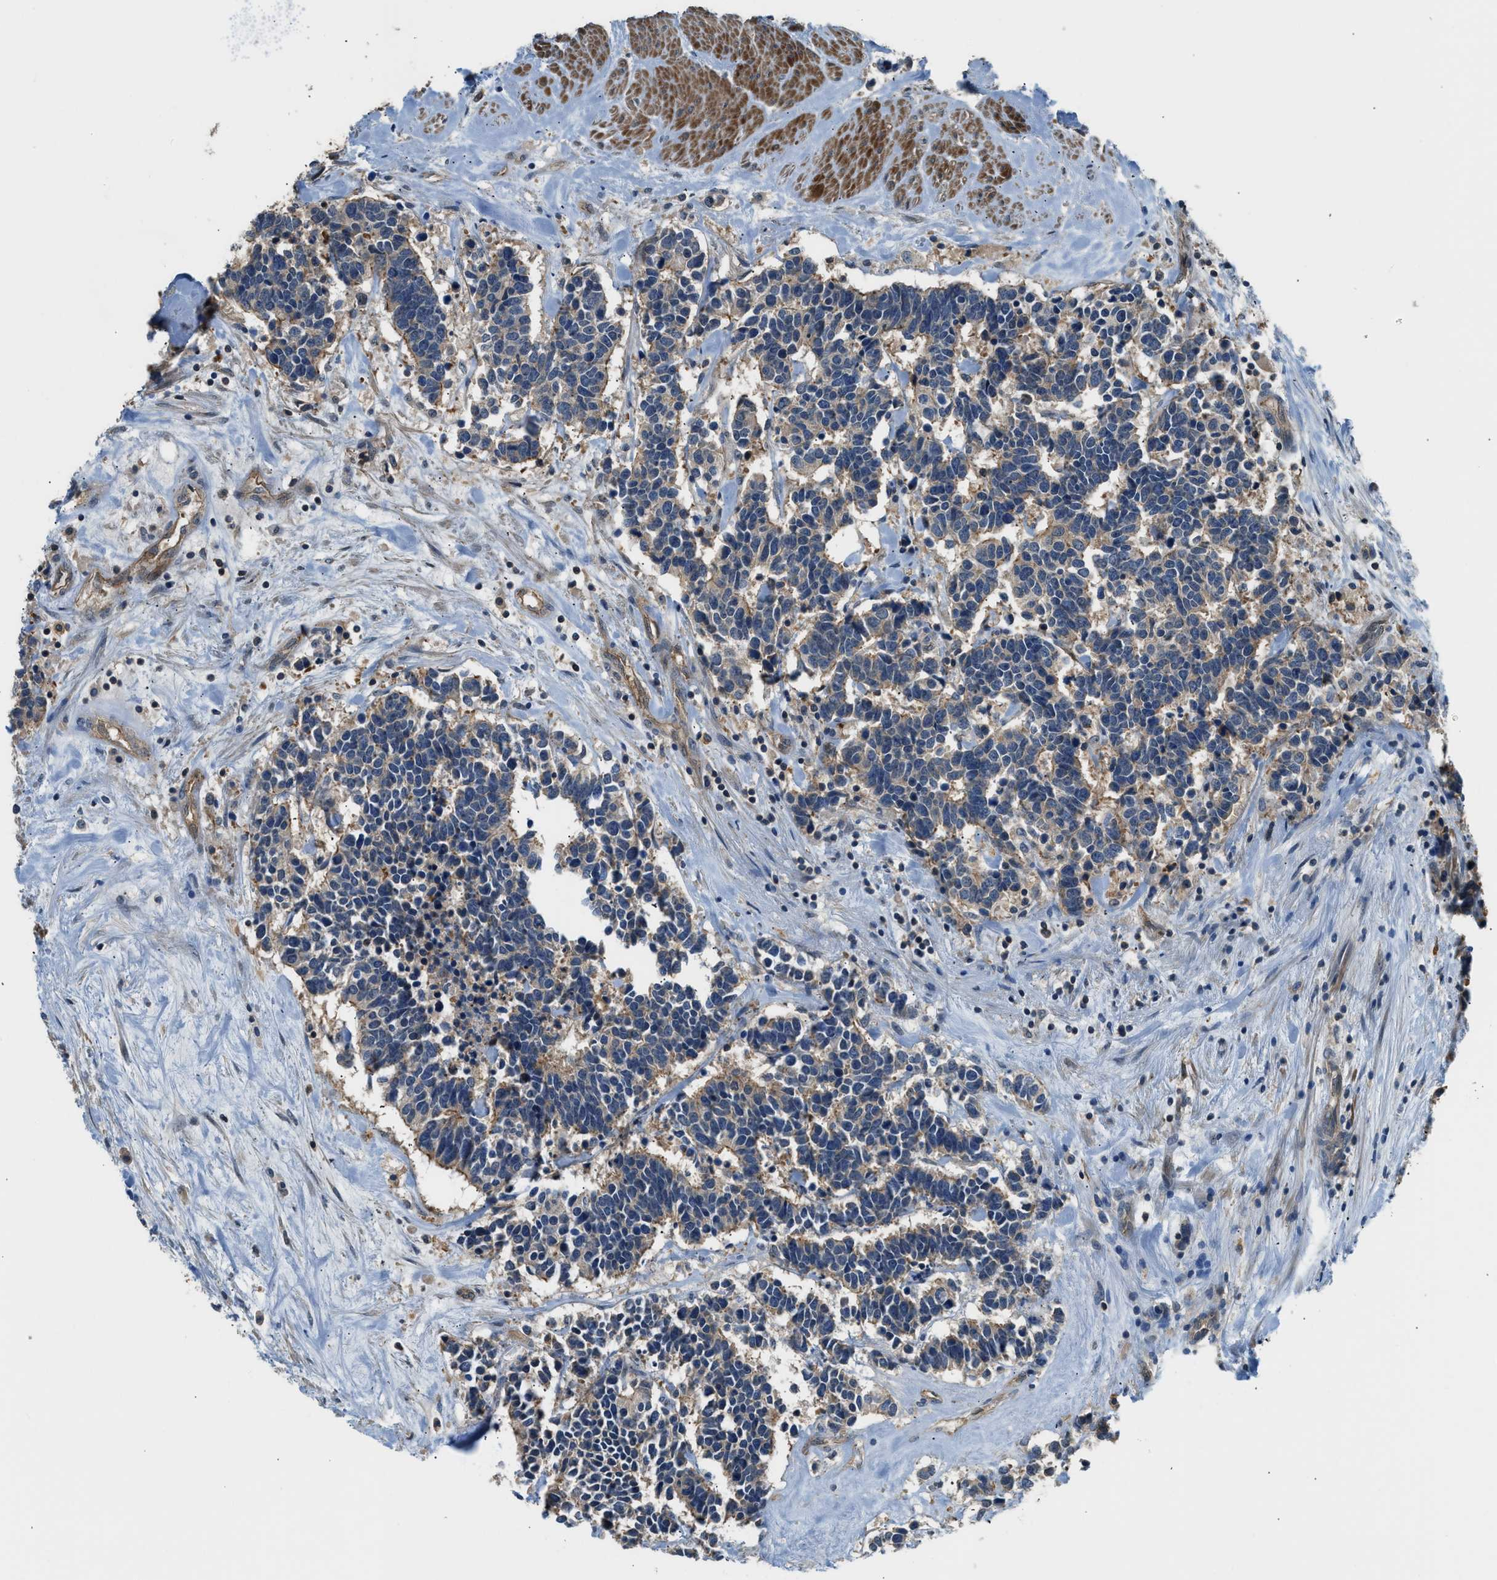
{"staining": {"intensity": "weak", "quantity": ">75%", "location": "cytoplasmic/membranous"}, "tissue": "carcinoid", "cell_type": "Tumor cells", "image_type": "cancer", "snomed": [{"axis": "morphology", "description": "Carcinoma, NOS"}, {"axis": "morphology", "description": "Carcinoid, malignant, NOS"}, {"axis": "topography", "description": "Urinary bladder"}], "caption": "Carcinoid stained with immunohistochemistry shows weak cytoplasmic/membranous positivity in approximately >75% of tumor cells.", "gene": "CBLB", "patient": {"sex": "male", "age": 57}}